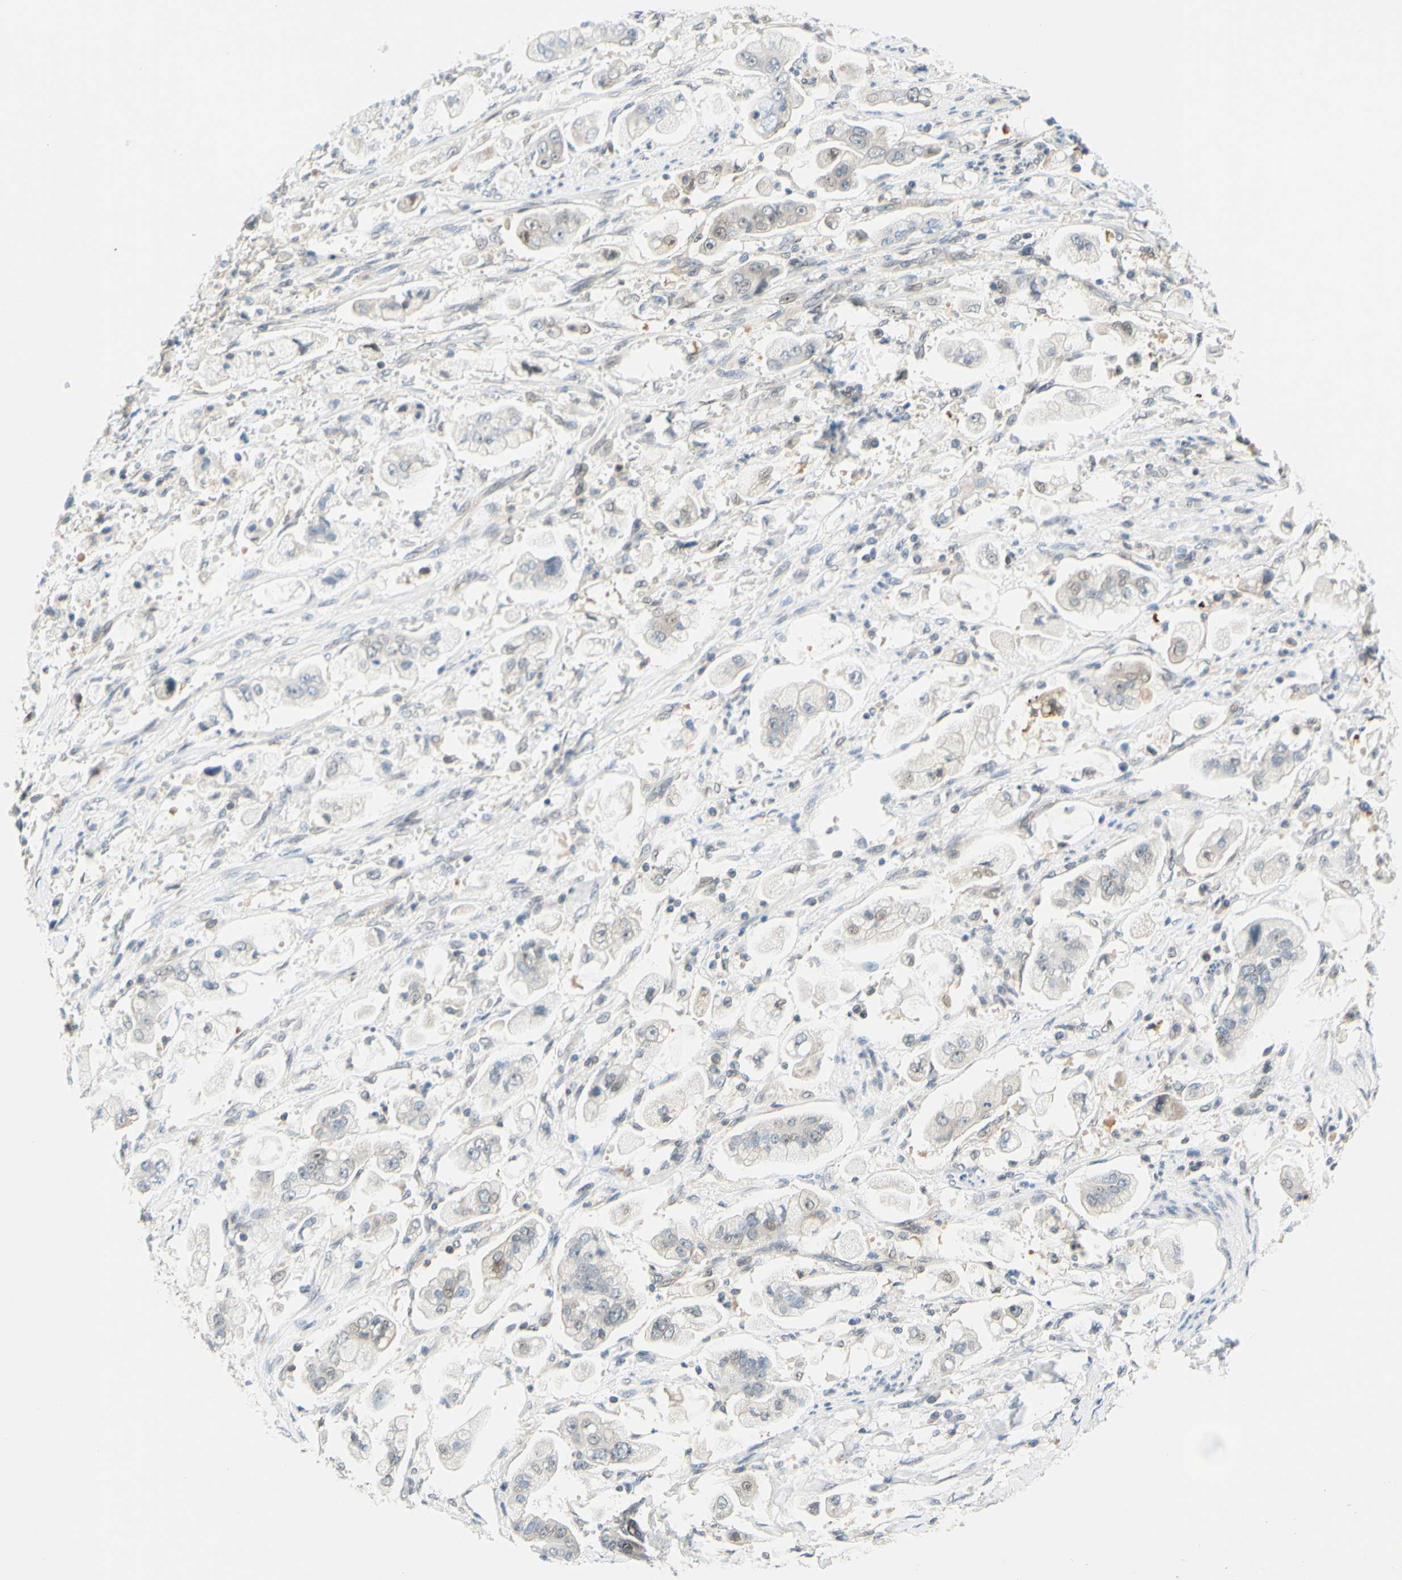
{"staining": {"intensity": "negative", "quantity": "none", "location": "none"}, "tissue": "stomach cancer", "cell_type": "Tumor cells", "image_type": "cancer", "snomed": [{"axis": "morphology", "description": "Adenocarcinoma, NOS"}, {"axis": "topography", "description": "Stomach"}], "caption": "Tumor cells are negative for protein expression in human stomach adenocarcinoma.", "gene": "C2CD2L", "patient": {"sex": "male", "age": 62}}